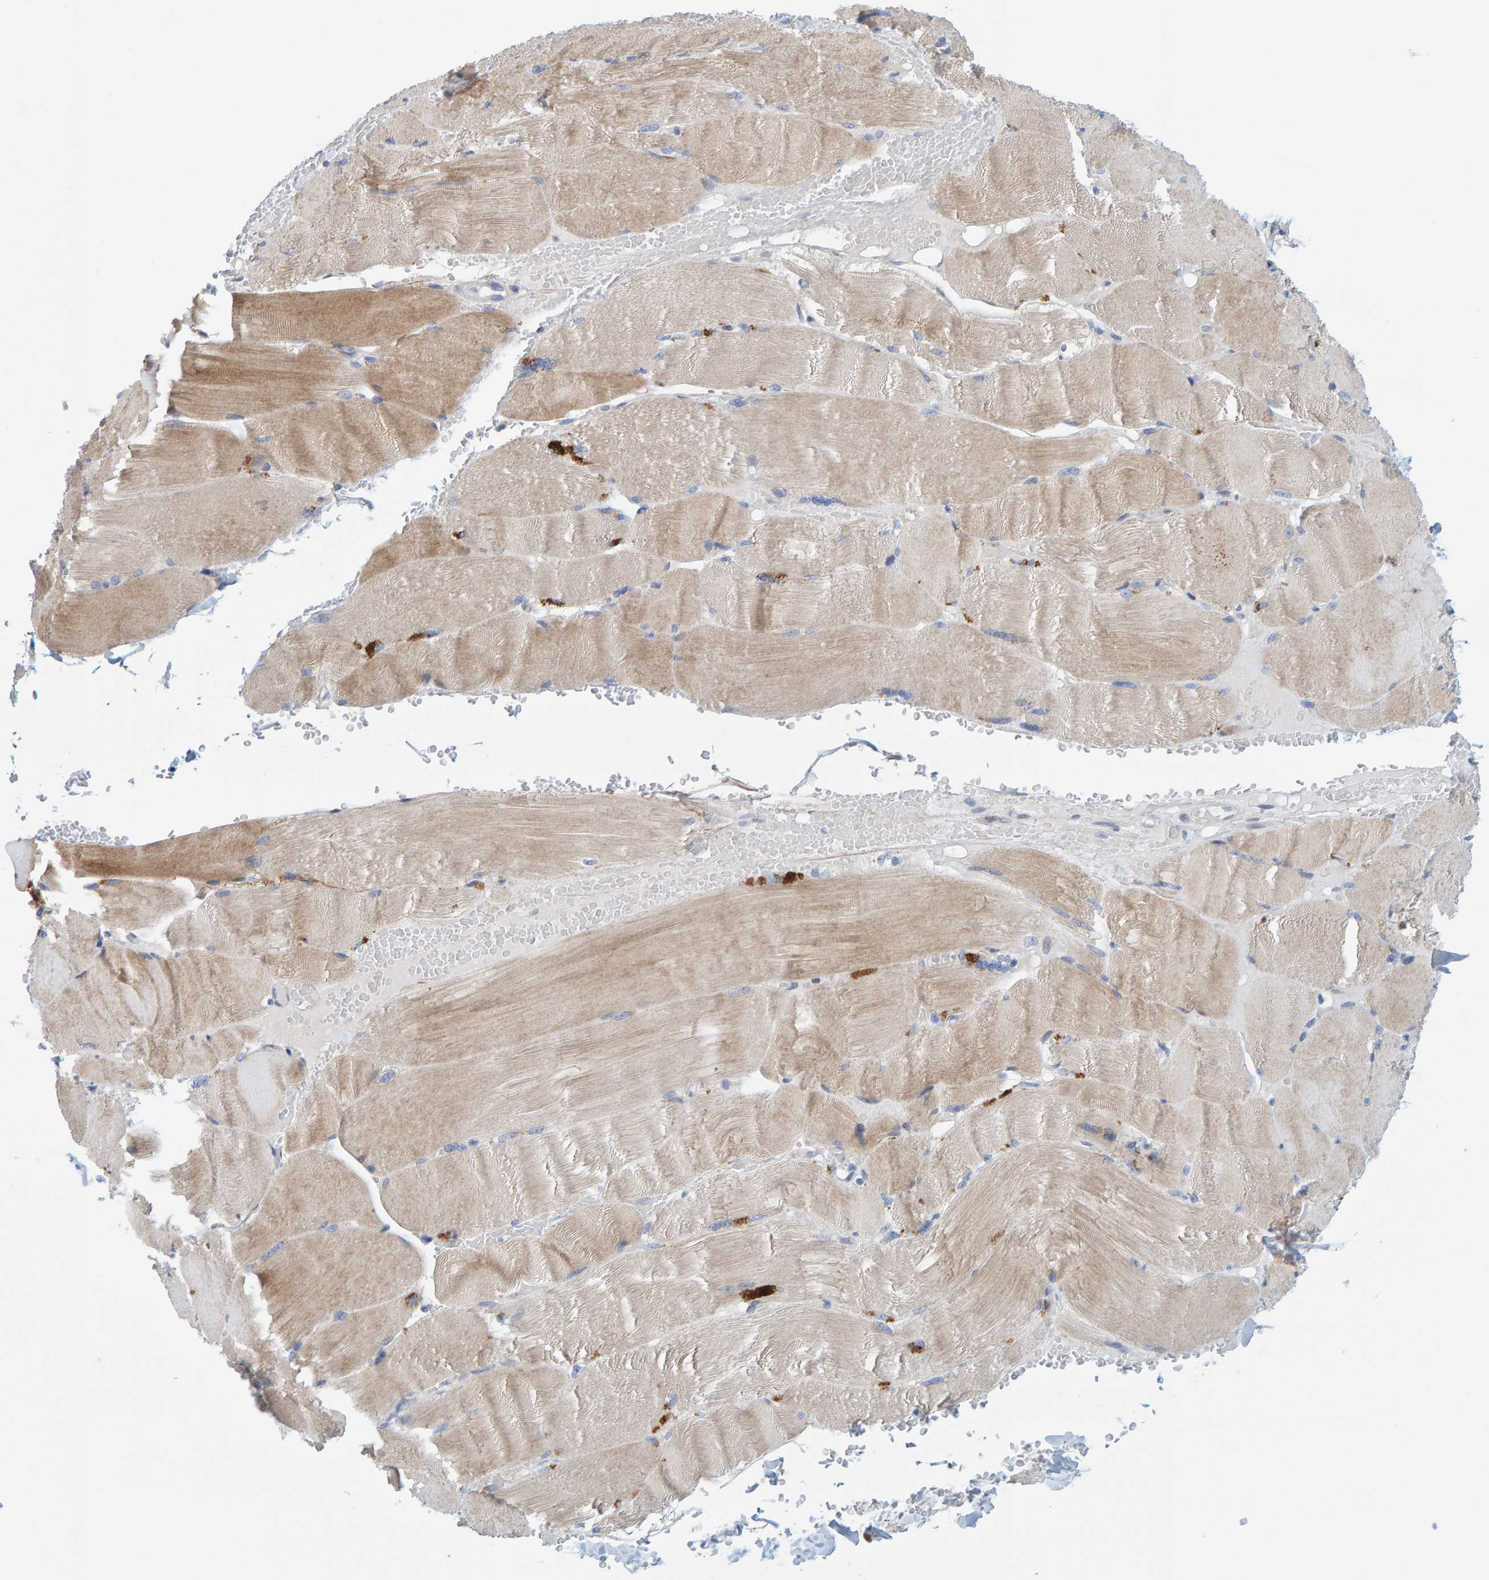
{"staining": {"intensity": "moderate", "quantity": ">75%", "location": "cytoplasmic/membranous"}, "tissue": "skeletal muscle", "cell_type": "Myocytes", "image_type": "normal", "snomed": [{"axis": "morphology", "description": "Normal tissue, NOS"}, {"axis": "topography", "description": "Skin"}, {"axis": "topography", "description": "Skeletal muscle"}], "caption": "Immunohistochemistry photomicrograph of unremarkable skeletal muscle: human skeletal muscle stained using immunohistochemistry demonstrates medium levels of moderate protein expression localized specifically in the cytoplasmic/membranous of myocytes, appearing as a cytoplasmic/membranous brown color.", "gene": "ZC3H3", "patient": {"sex": "male", "age": 83}}